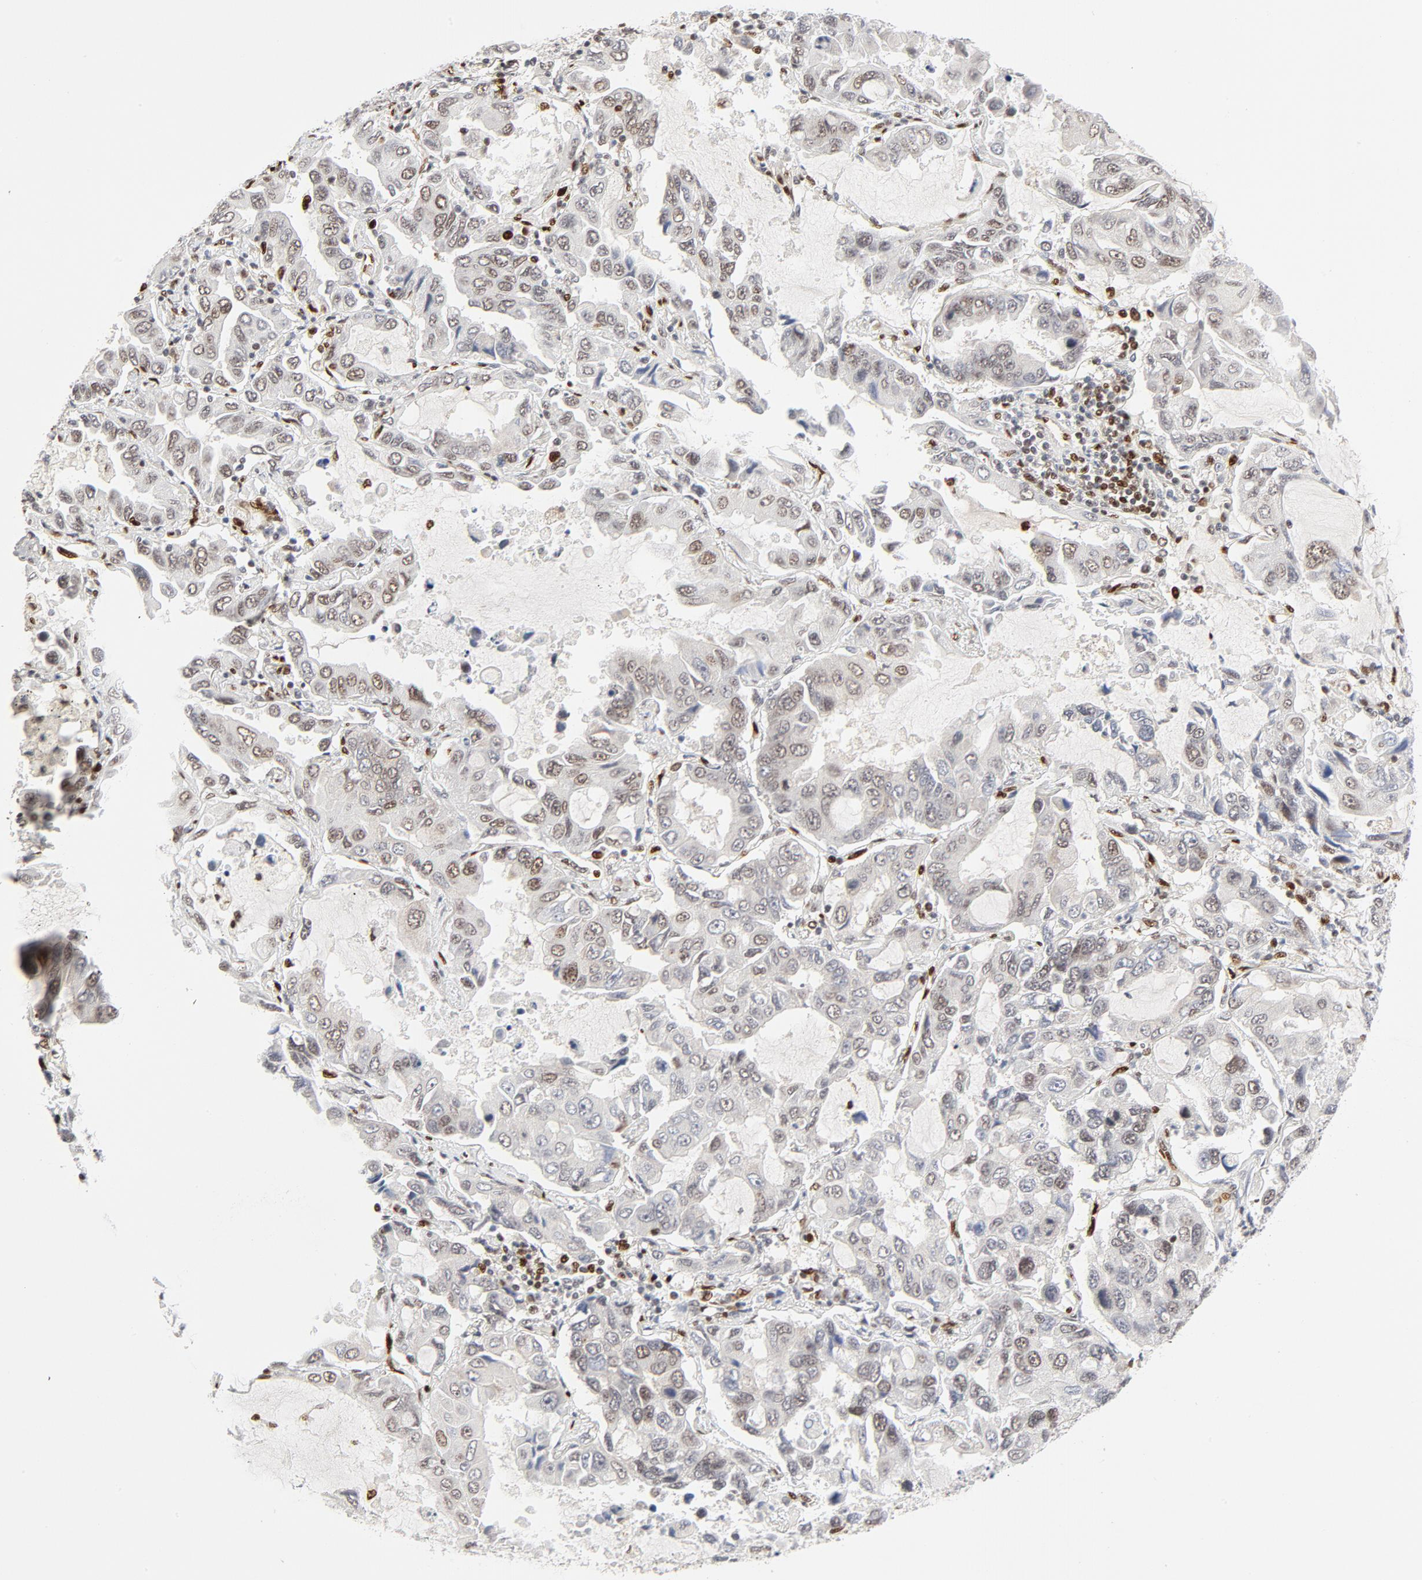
{"staining": {"intensity": "weak", "quantity": "25%-75%", "location": "nuclear"}, "tissue": "lung cancer", "cell_type": "Tumor cells", "image_type": "cancer", "snomed": [{"axis": "morphology", "description": "Adenocarcinoma, NOS"}, {"axis": "topography", "description": "Lung"}], "caption": "This is an image of immunohistochemistry (IHC) staining of adenocarcinoma (lung), which shows weak staining in the nuclear of tumor cells.", "gene": "MEF2A", "patient": {"sex": "male", "age": 64}}